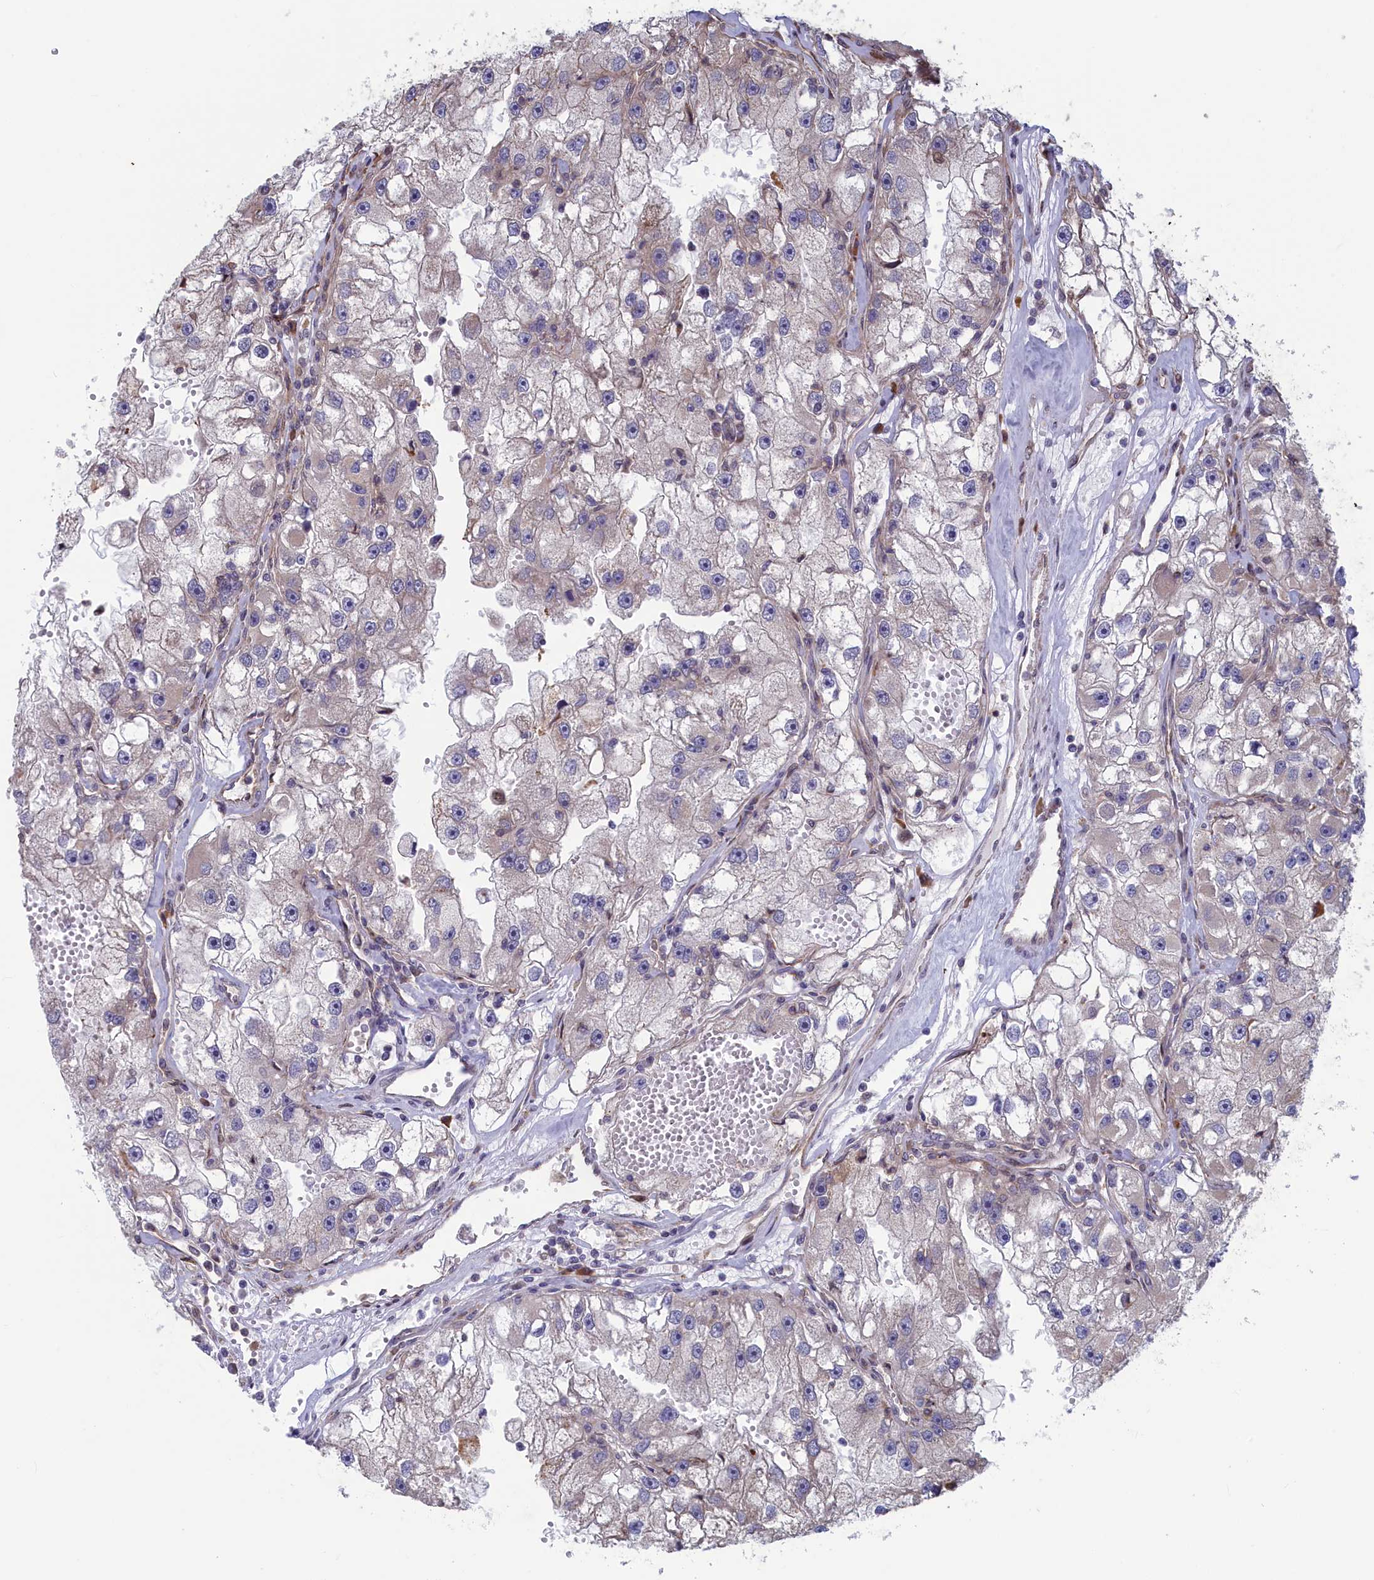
{"staining": {"intensity": "weak", "quantity": "<25%", "location": "cytoplasmic/membranous"}, "tissue": "renal cancer", "cell_type": "Tumor cells", "image_type": "cancer", "snomed": [{"axis": "morphology", "description": "Adenocarcinoma, NOS"}, {"axis": "topography", "description": "Kidney"}], "caption": "IHC micrograph of human renal cancer stained for a protein (brown), which exhibits no expression in tumor cells.", "gene": "RILPL1", "patient": {"sex": "male", "age": 63}}